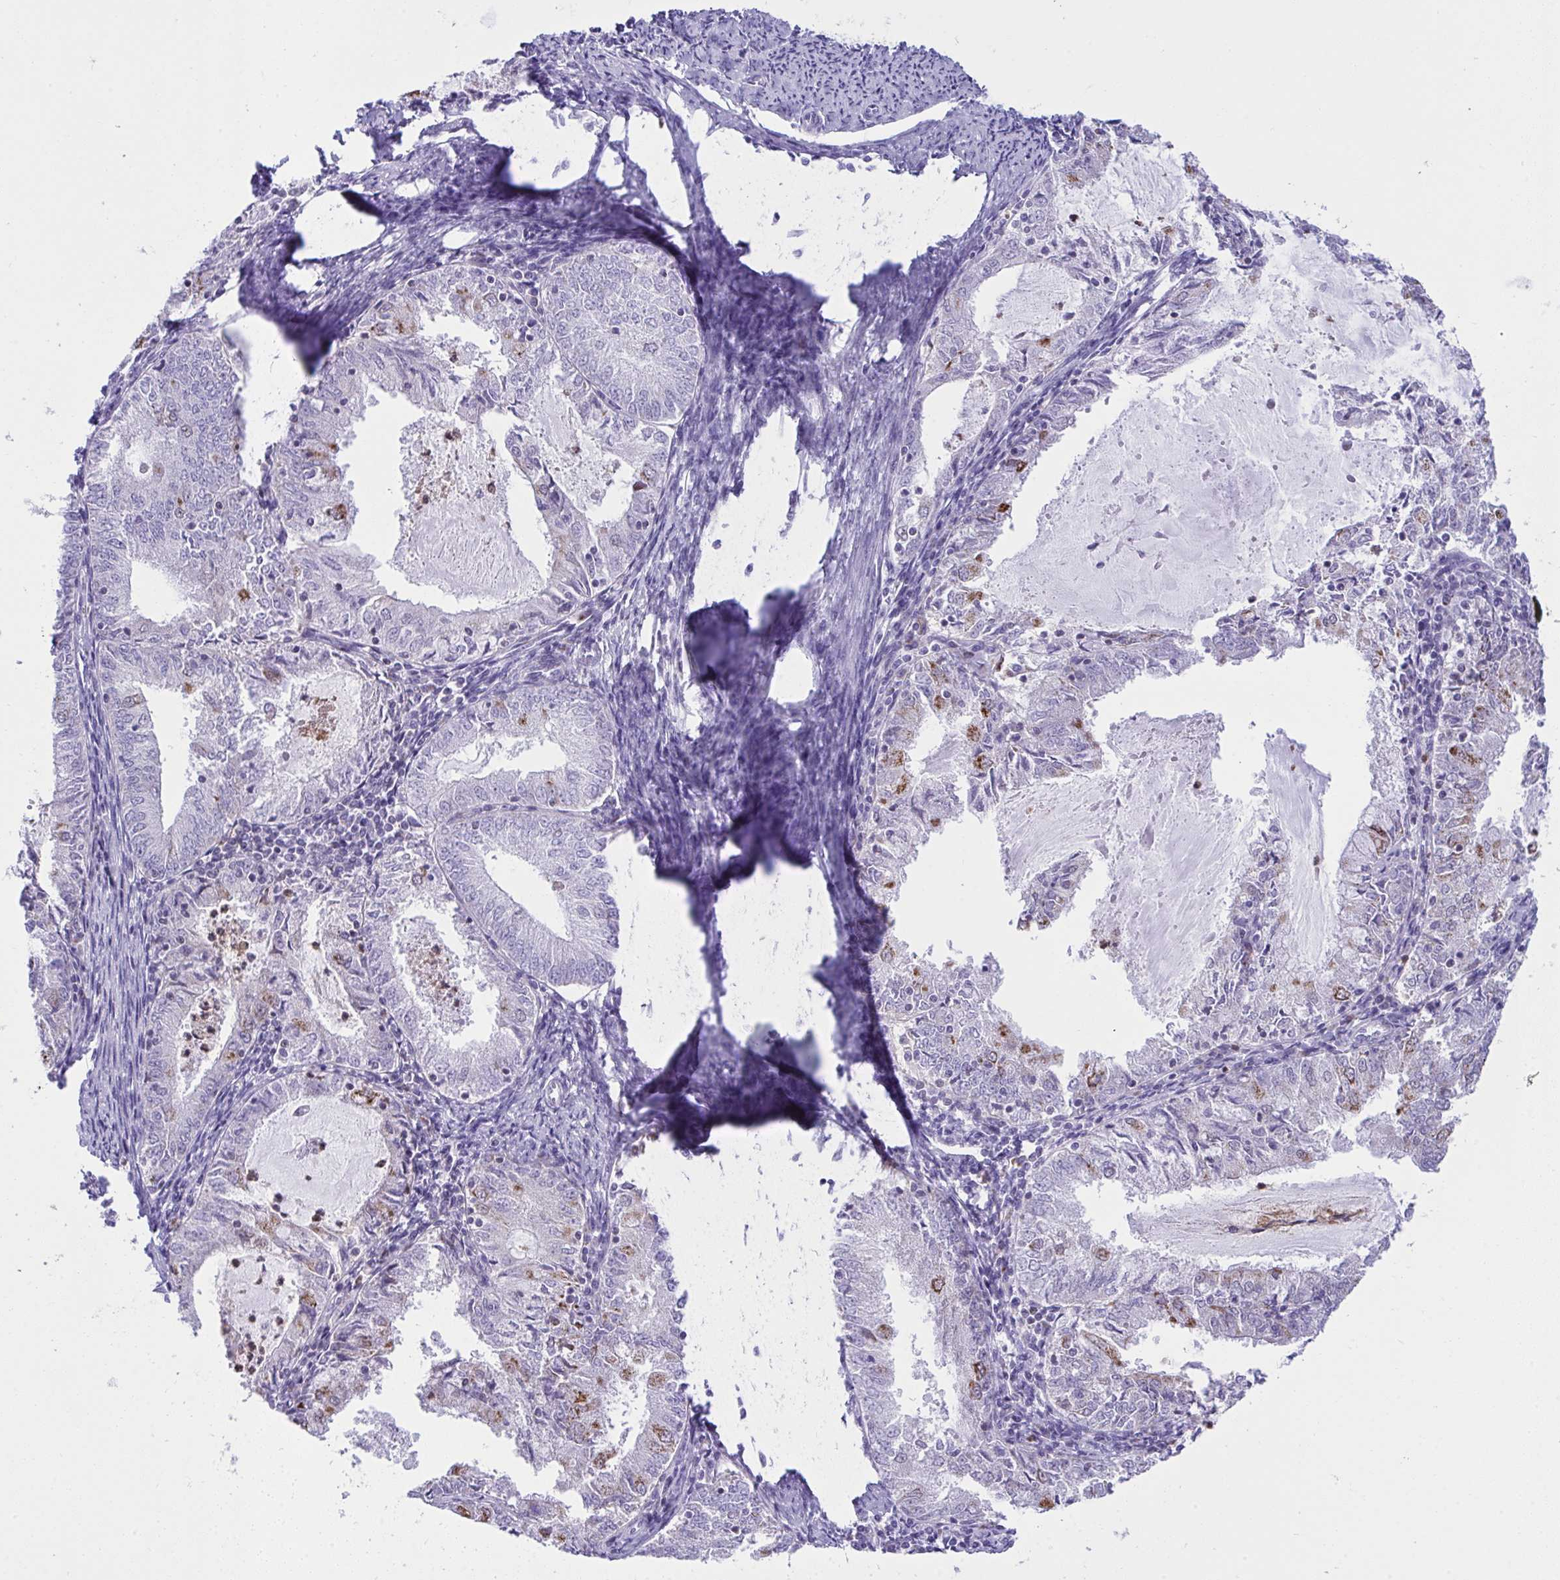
{"staining": {"intensity": "moderate", "quantity": "<25%", "location": "cytoplasmic/membranous"}, "tissue": "endometrial cancer", "cell_type": "Tumor cells", "image_type": "cancer", "snomed": [{"axis": "morphology", "description": "Adenocarcinoma, NOS"}, {"axis": "topography", "description": "Endometrium"}], "caption": "Immunohistochemical staining of human endometrial cancer exhibits low levels of moderate cytoplasmic/membranous positivity in approximately <25% of tumor cells.", "gene": "PLA2G12B", "patient": {"sex": "female", "age": 57}}